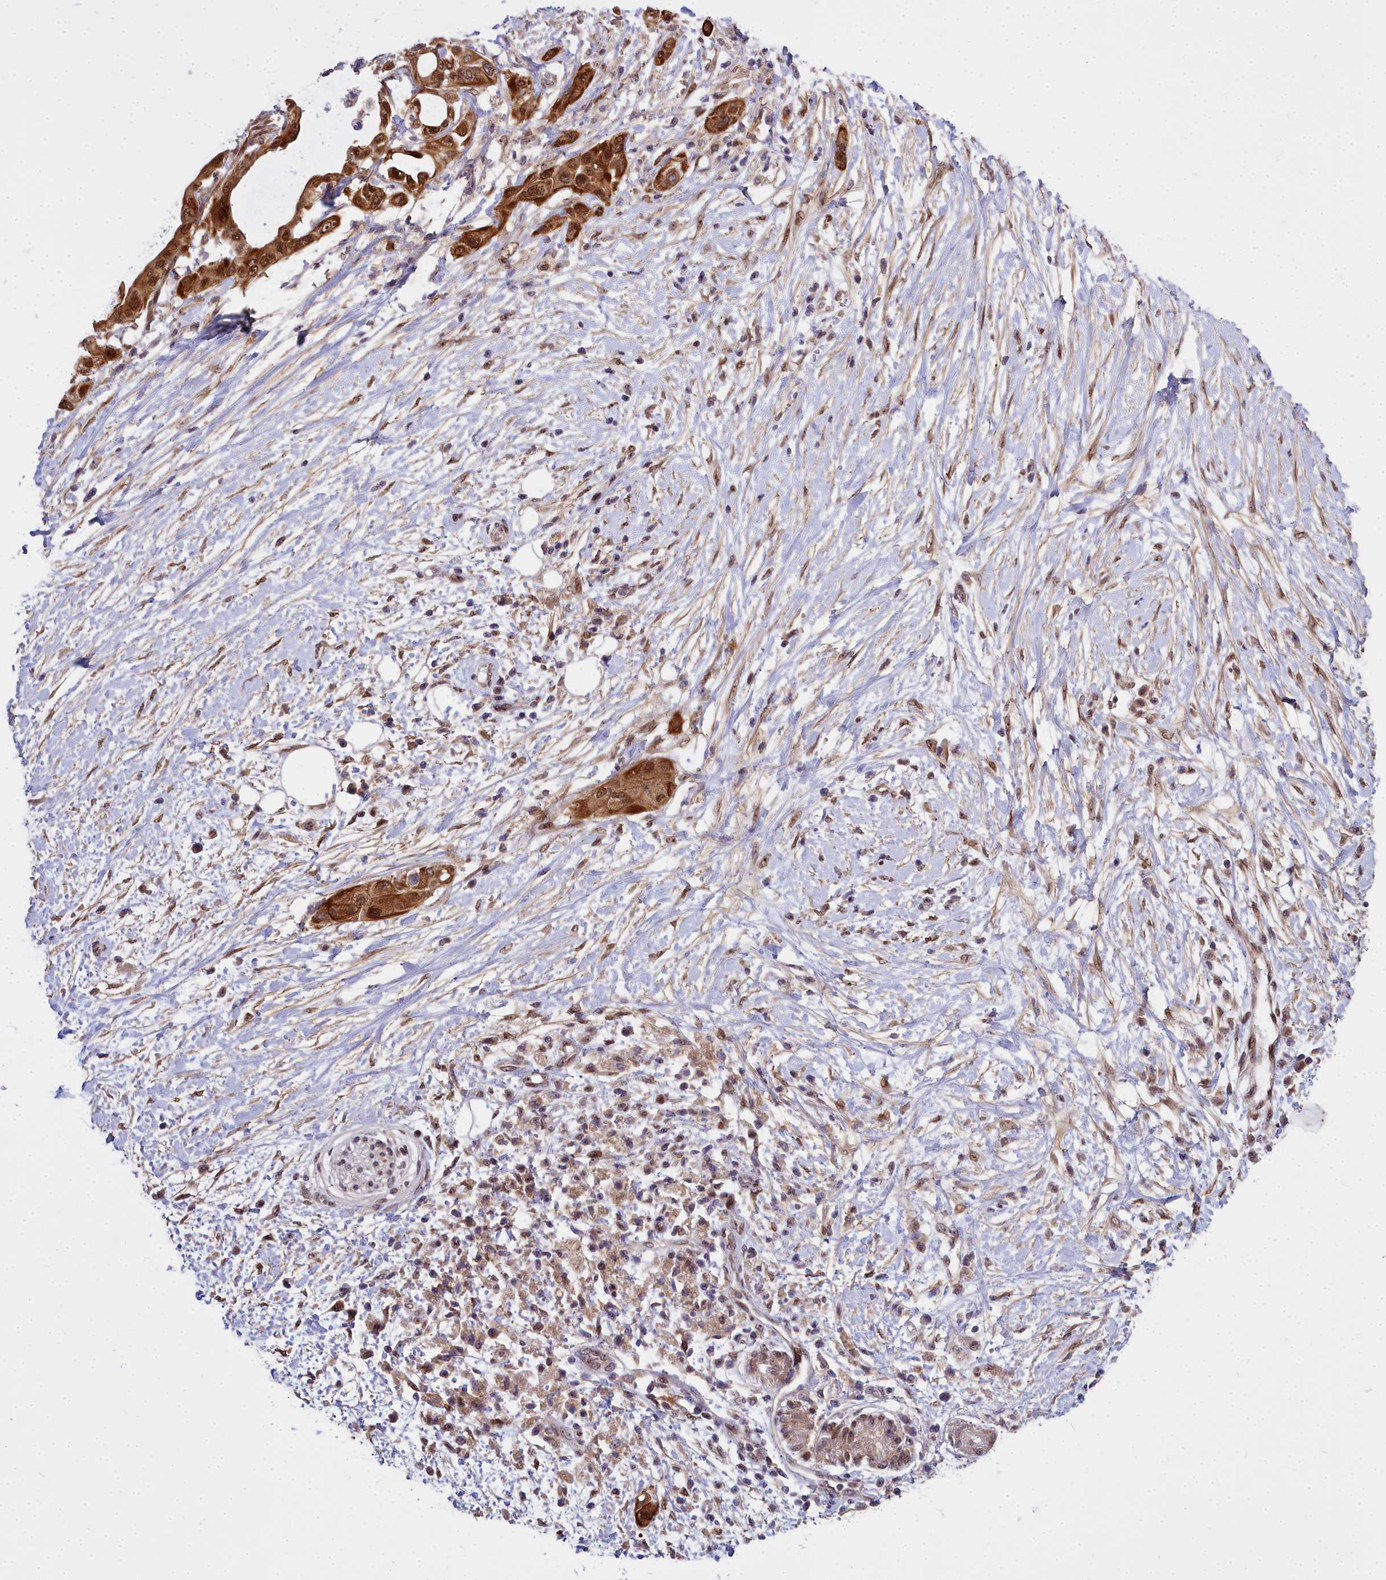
{"staining": {"intensity": "strong", "quantity": ">75%", "location": "cytoplasmic/membranous,nuclear"}, "tissue": "pancreatic cancer", "cell_type": "Tumor cells", "image_type": "cancer", "snomed": [{"axis": "morphology", "description": "Adenocarcinoma, NOS"}, {"axis": "topography", "description": "Pancreas"}], "caption": "Immunohistochemistry (IHC) image of neoplastic tissue: adenocarcinoma (pancreatic) stained using immunohistochemistry shows high levels of strong protein expression localized specifically in the cytoplasmic/membranous and nuclear of tumor cells, appearing as a cytoplasmic/membranous and nuclear brown color.", "gene": "ABCB8", "patient": {"sex": "male", "age": 68}}